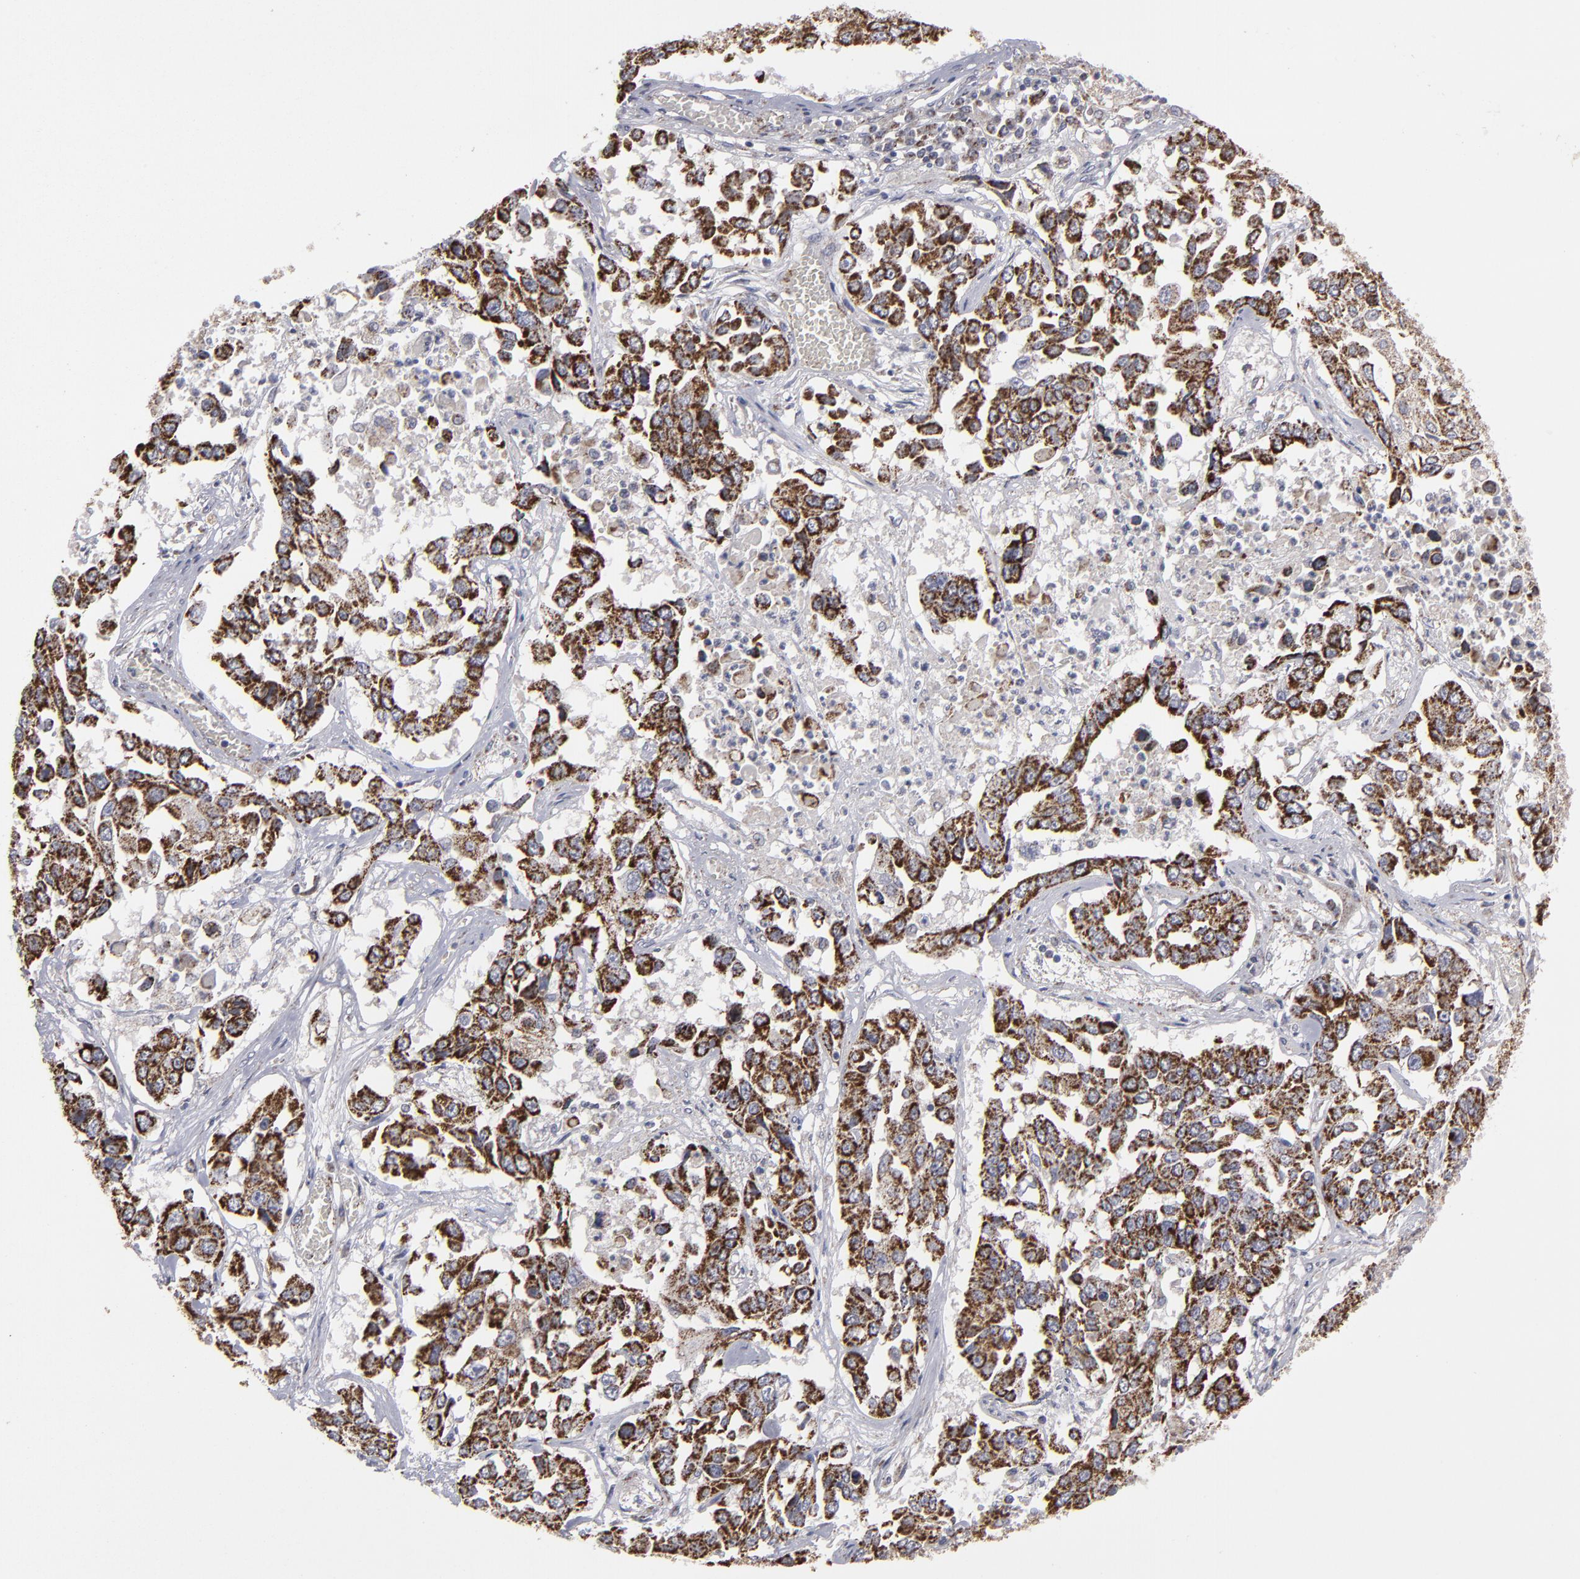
{"staining": {"intensity": "strong", "quantity": ">75%", "location": "cytoplasmic/membranous"}, "tissue": "lung cancer", "cell_type": "Tumor cells", "image_type": "cancer", "snomed": [{"axis": "morphology", "description": "Squamous cell carcinoma, NOS"}, {"axis": "topography", "description": "Lung"}], "caption": "Immunohistochemistry of squamous cell carcinoma (lung) shows high levels of strong cytoplasmic/membranous expression in approximately >75% of tumor cells. (DAB = brown stain, brightfield microscopy at high magnification).", "gene": "MYOM2", "patient": {"sex": "male", "age": 71}}